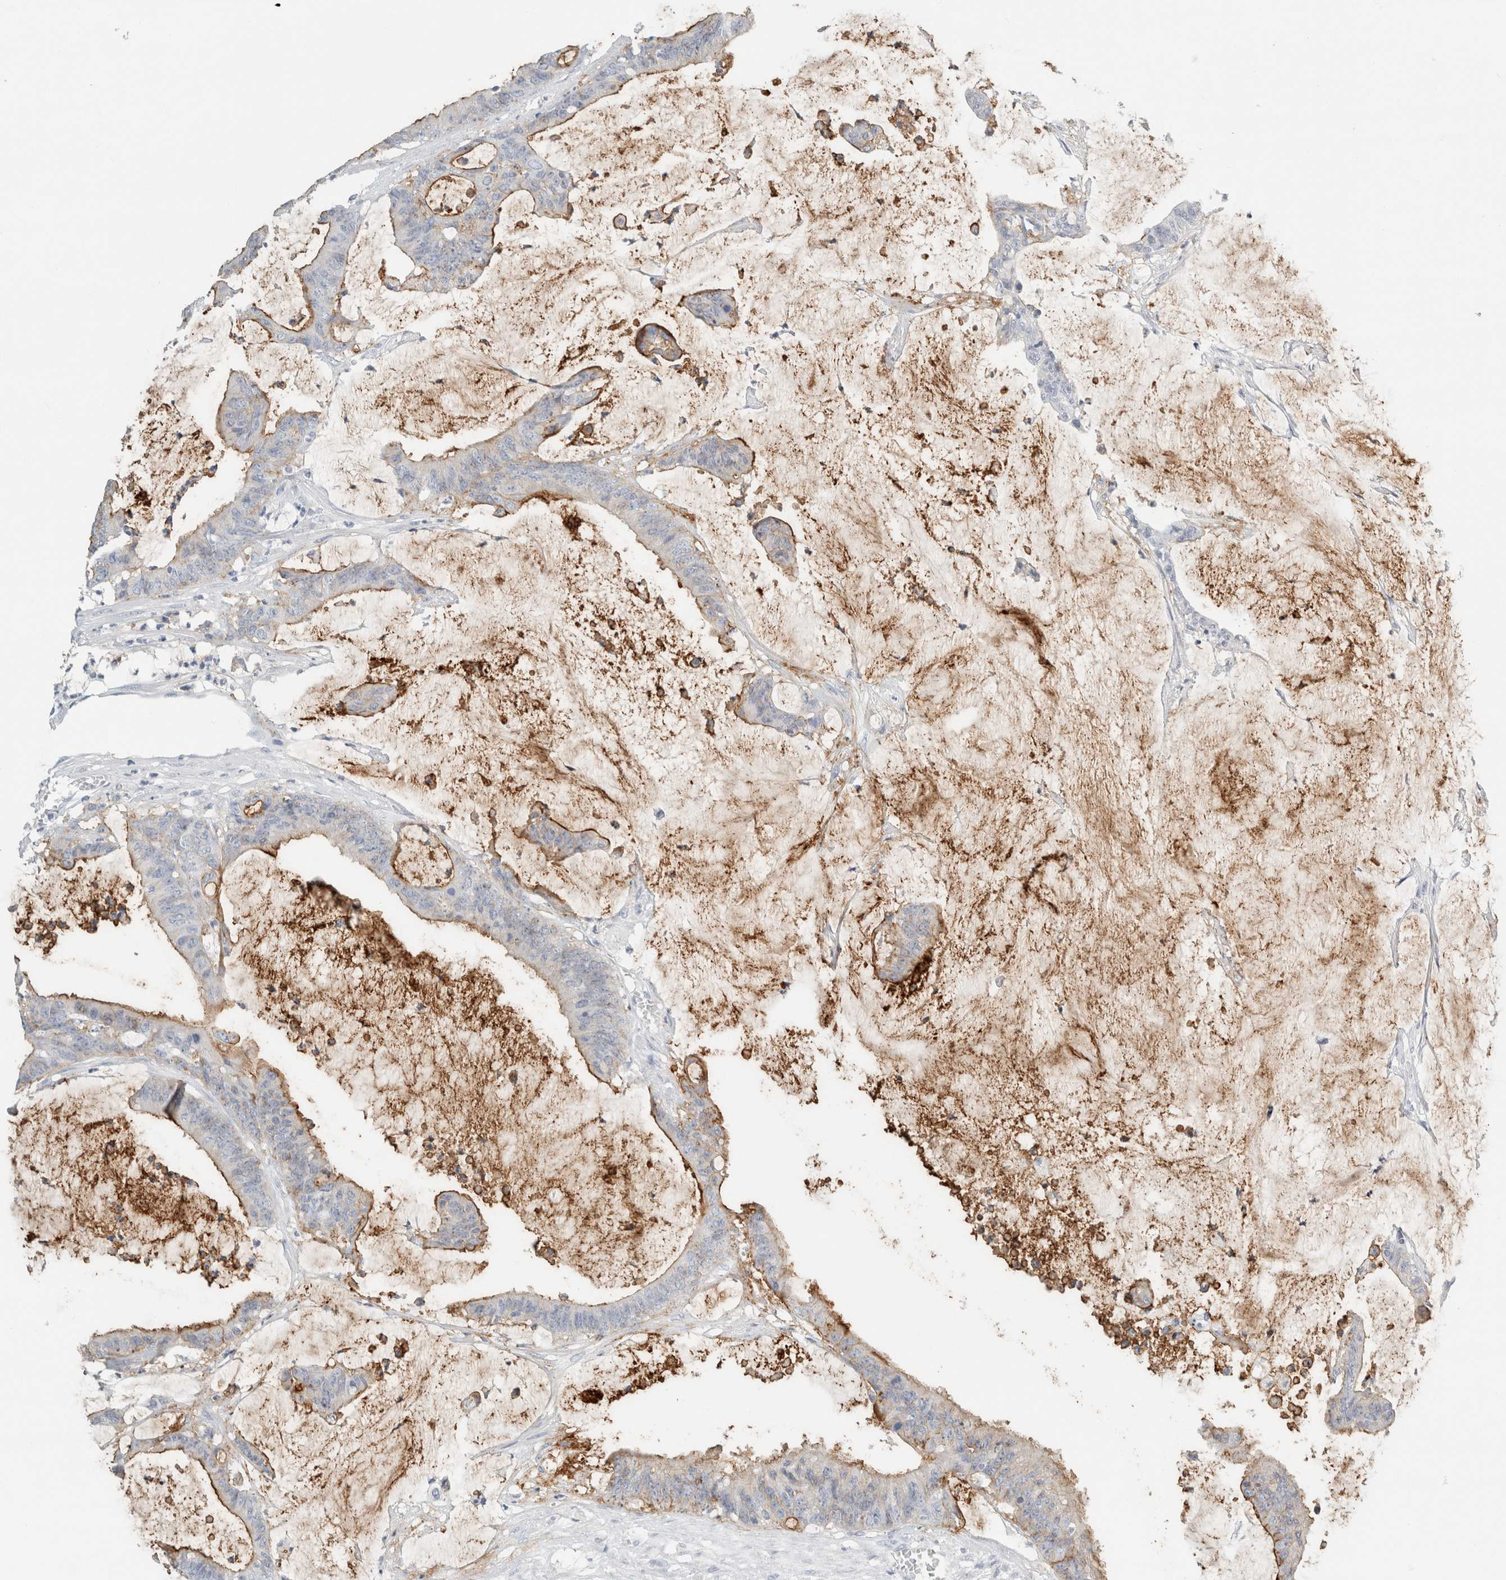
{"staining": {"intensity": "moderate", "quantity": "<25%", "location": "cytoplasmic/membranous"}, "tissue": "colorectal cancer", "cell_type": "Tumor cells", "image_type": "cancer", "snomed": [{"axis": "morphology", "description": "Adenocarcinoma, NOS"}, {"axis": "topography", "description": "Rectum"}], "caption": "Immunohistochemistry (DAB) staining of colorectal adenocarcinoma reveals moderate cytoplasmic/membranous protein expression in about <25% of tumor cells. (Stains: DAB in brown, nuclei in blue, Microscopy: brightfield microscopy at high magnification).", "gene": "TSPAN8", "patient": {"sex": "female", "age": 66}}